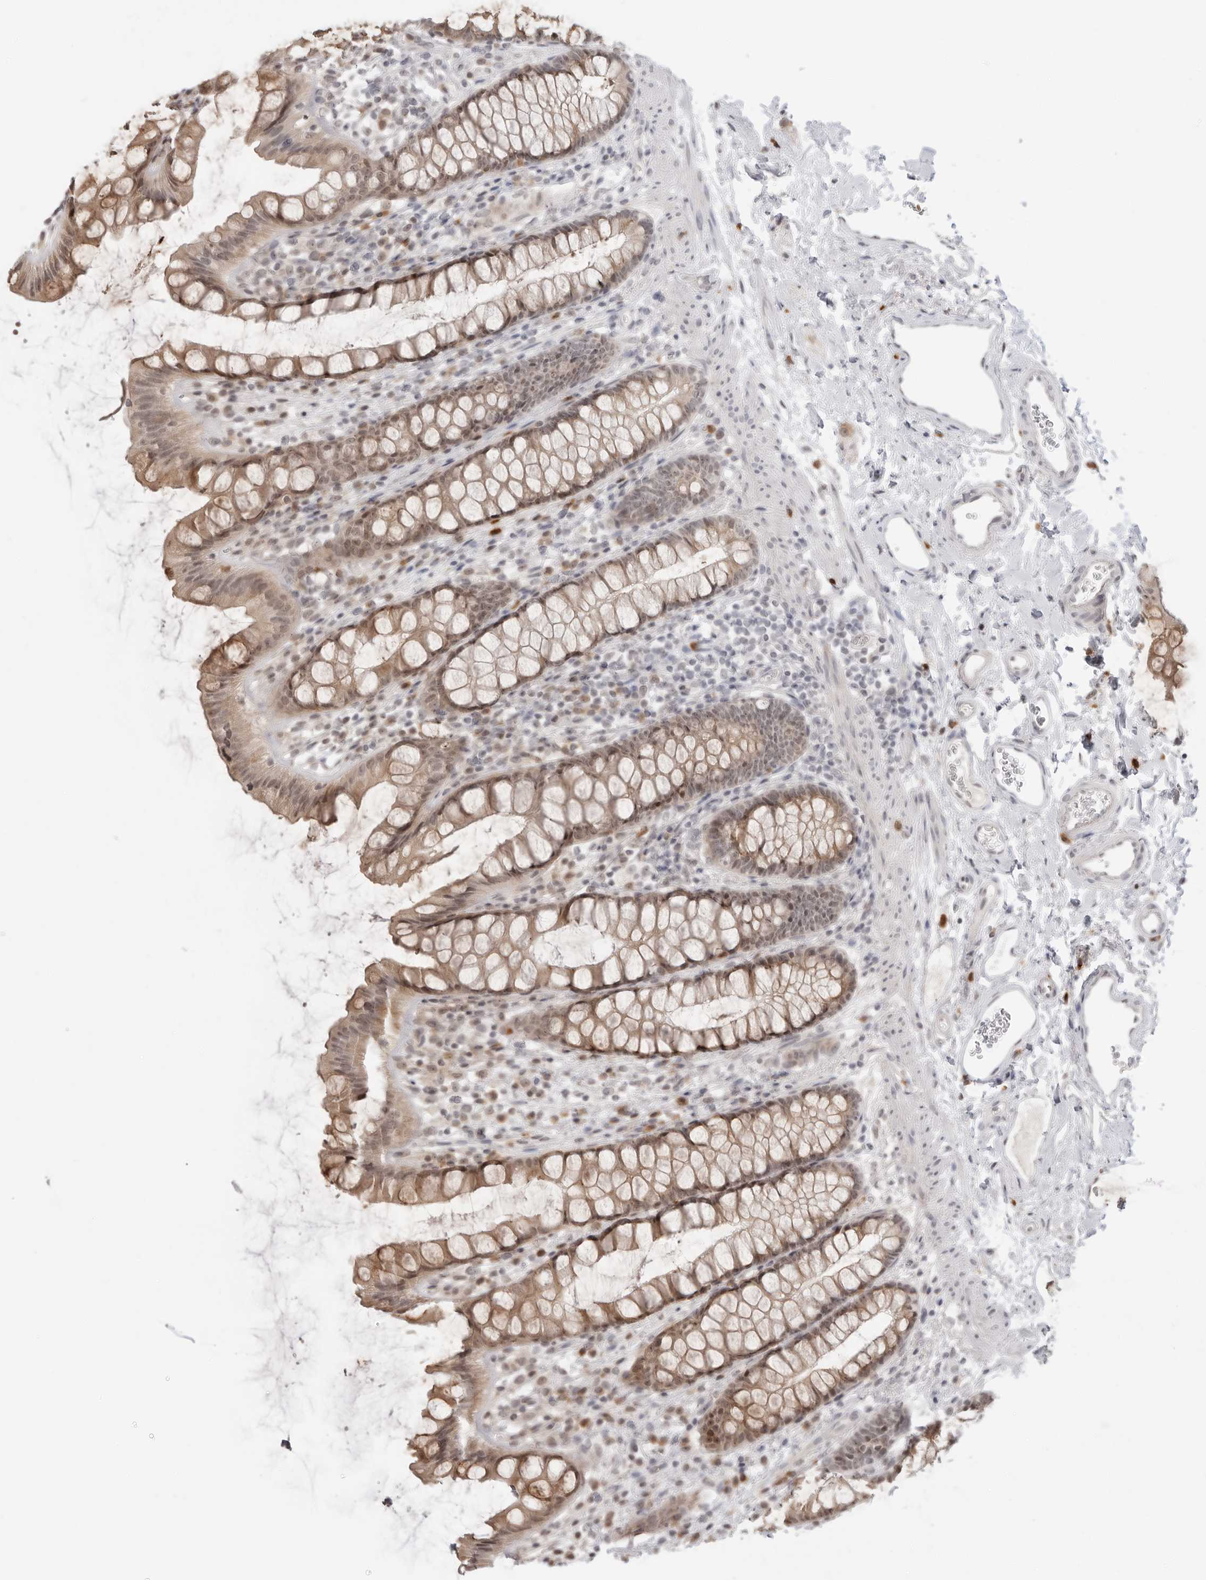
{"staining": {"intensity": "weak", "quantity": ">75%", "location": "cytoplasmic/membranous,nuclear"}, "tissue": "rectum", "cell_type": "Glandular cells", "image_type": "normal", "snomed": [{"axis": "morphology", "description": "Normal tissue, NOS"}, {"axis": "topography", "description": "Rectum"}], "caption": "Immunohistochemical staining of normal human rectum reveals weak cytoplasmic/membranous,nuclear protein positivity in approximately >75% of glandular cells.", "gene": "SUGCT", "patient": {"sex": "female", "age": 65}}